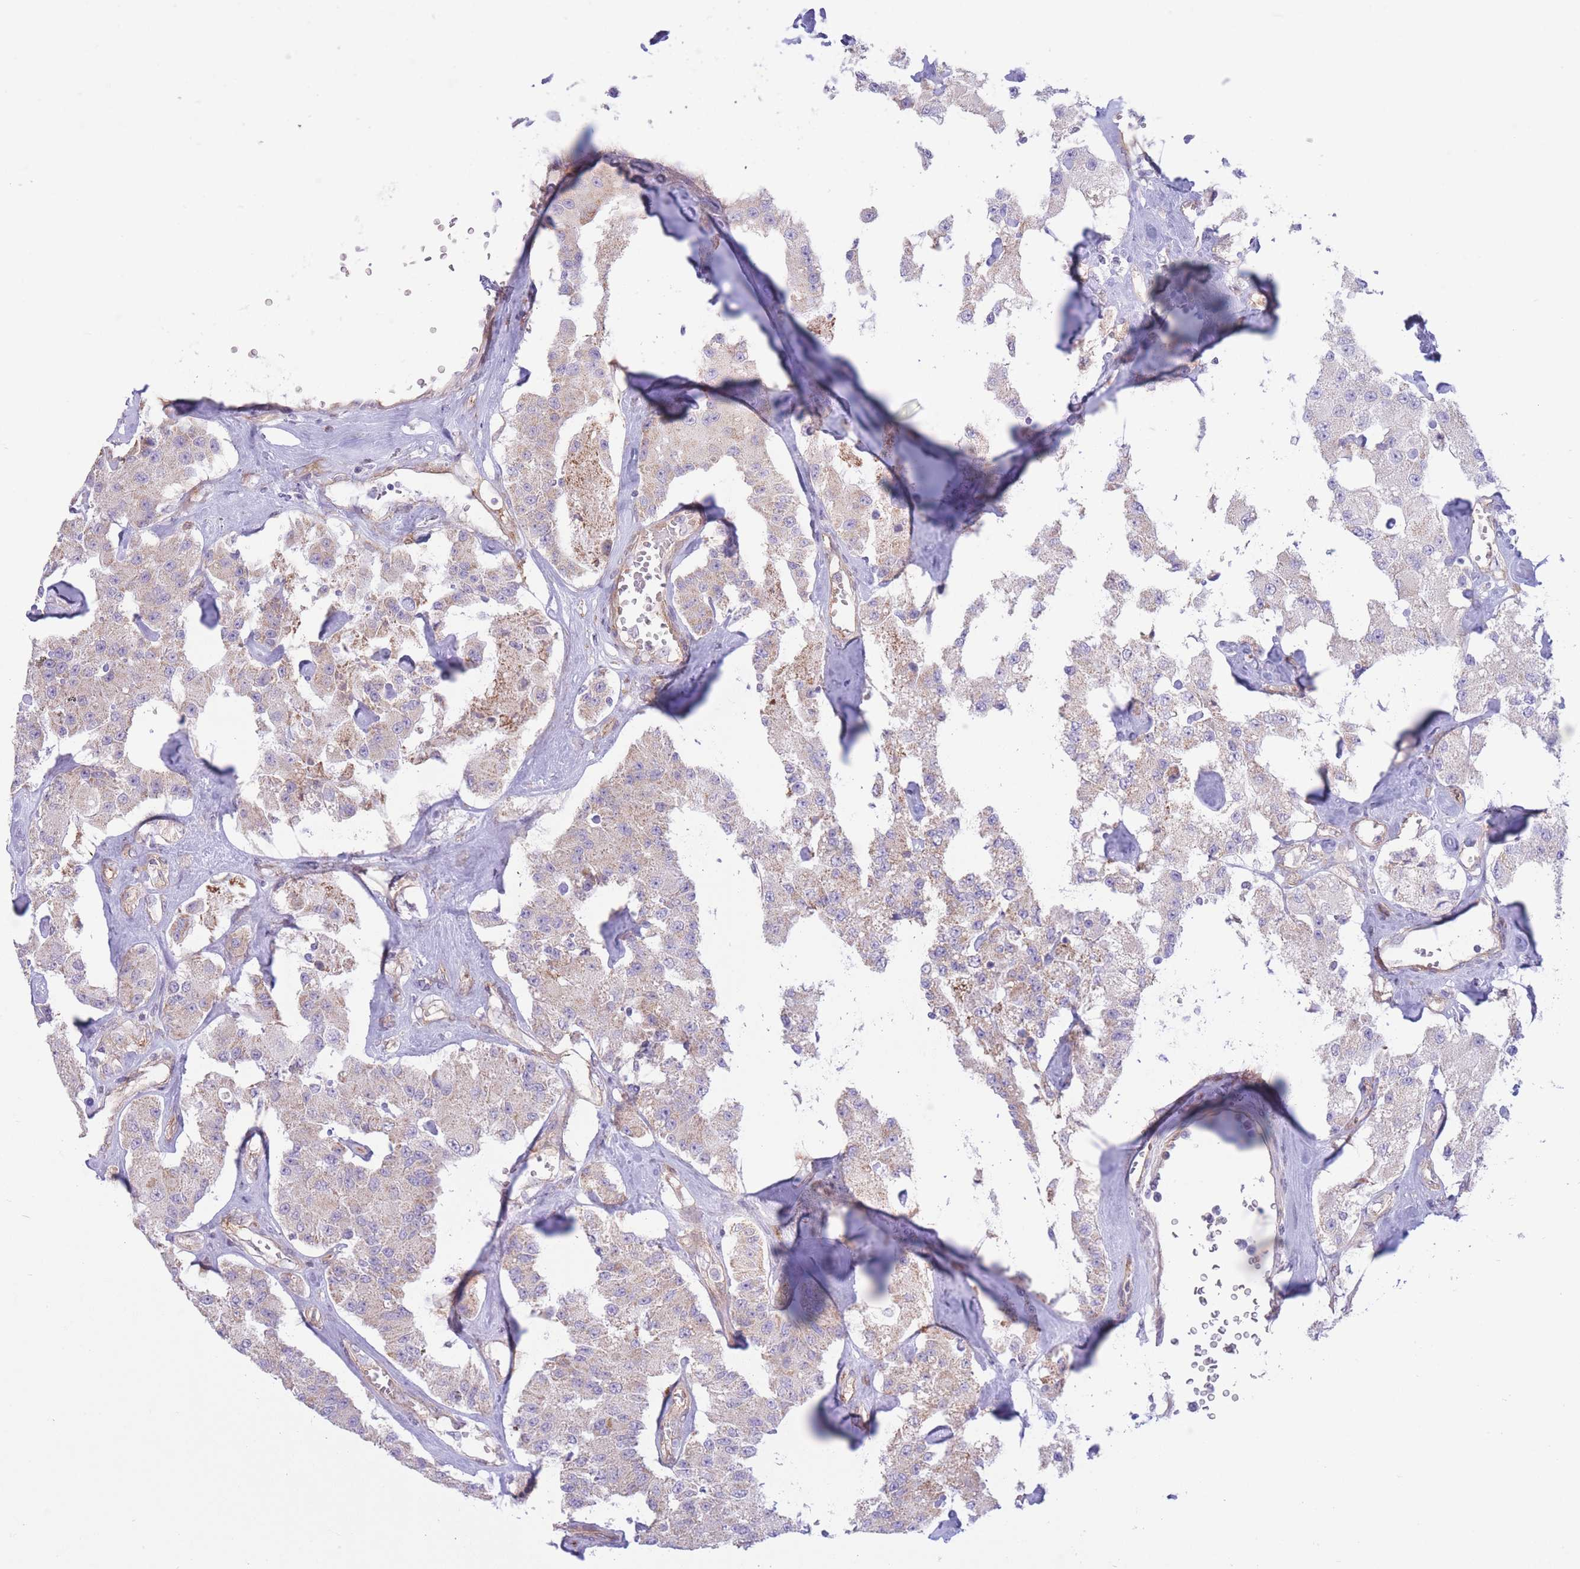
{"staining": {"intensity": "weak", "quantity": "<25%", "location": "cytoplasmic/membranous"}, "tissue": "carcinoid", "cell_type": "Tumor cells", "image_type": "cancer", "snomed": [{"axis": "morphology", "description": "Carcinoid, malignant, NOS"}, {"axis": "topography", "description": "Pancreas"}], "caption": "Malignant carcinoid was stained to show a protein in brown. There is no significant staining in tumor cells.", "gene": "MRPS31", "patient": {"sex": "male", "age": 41}}